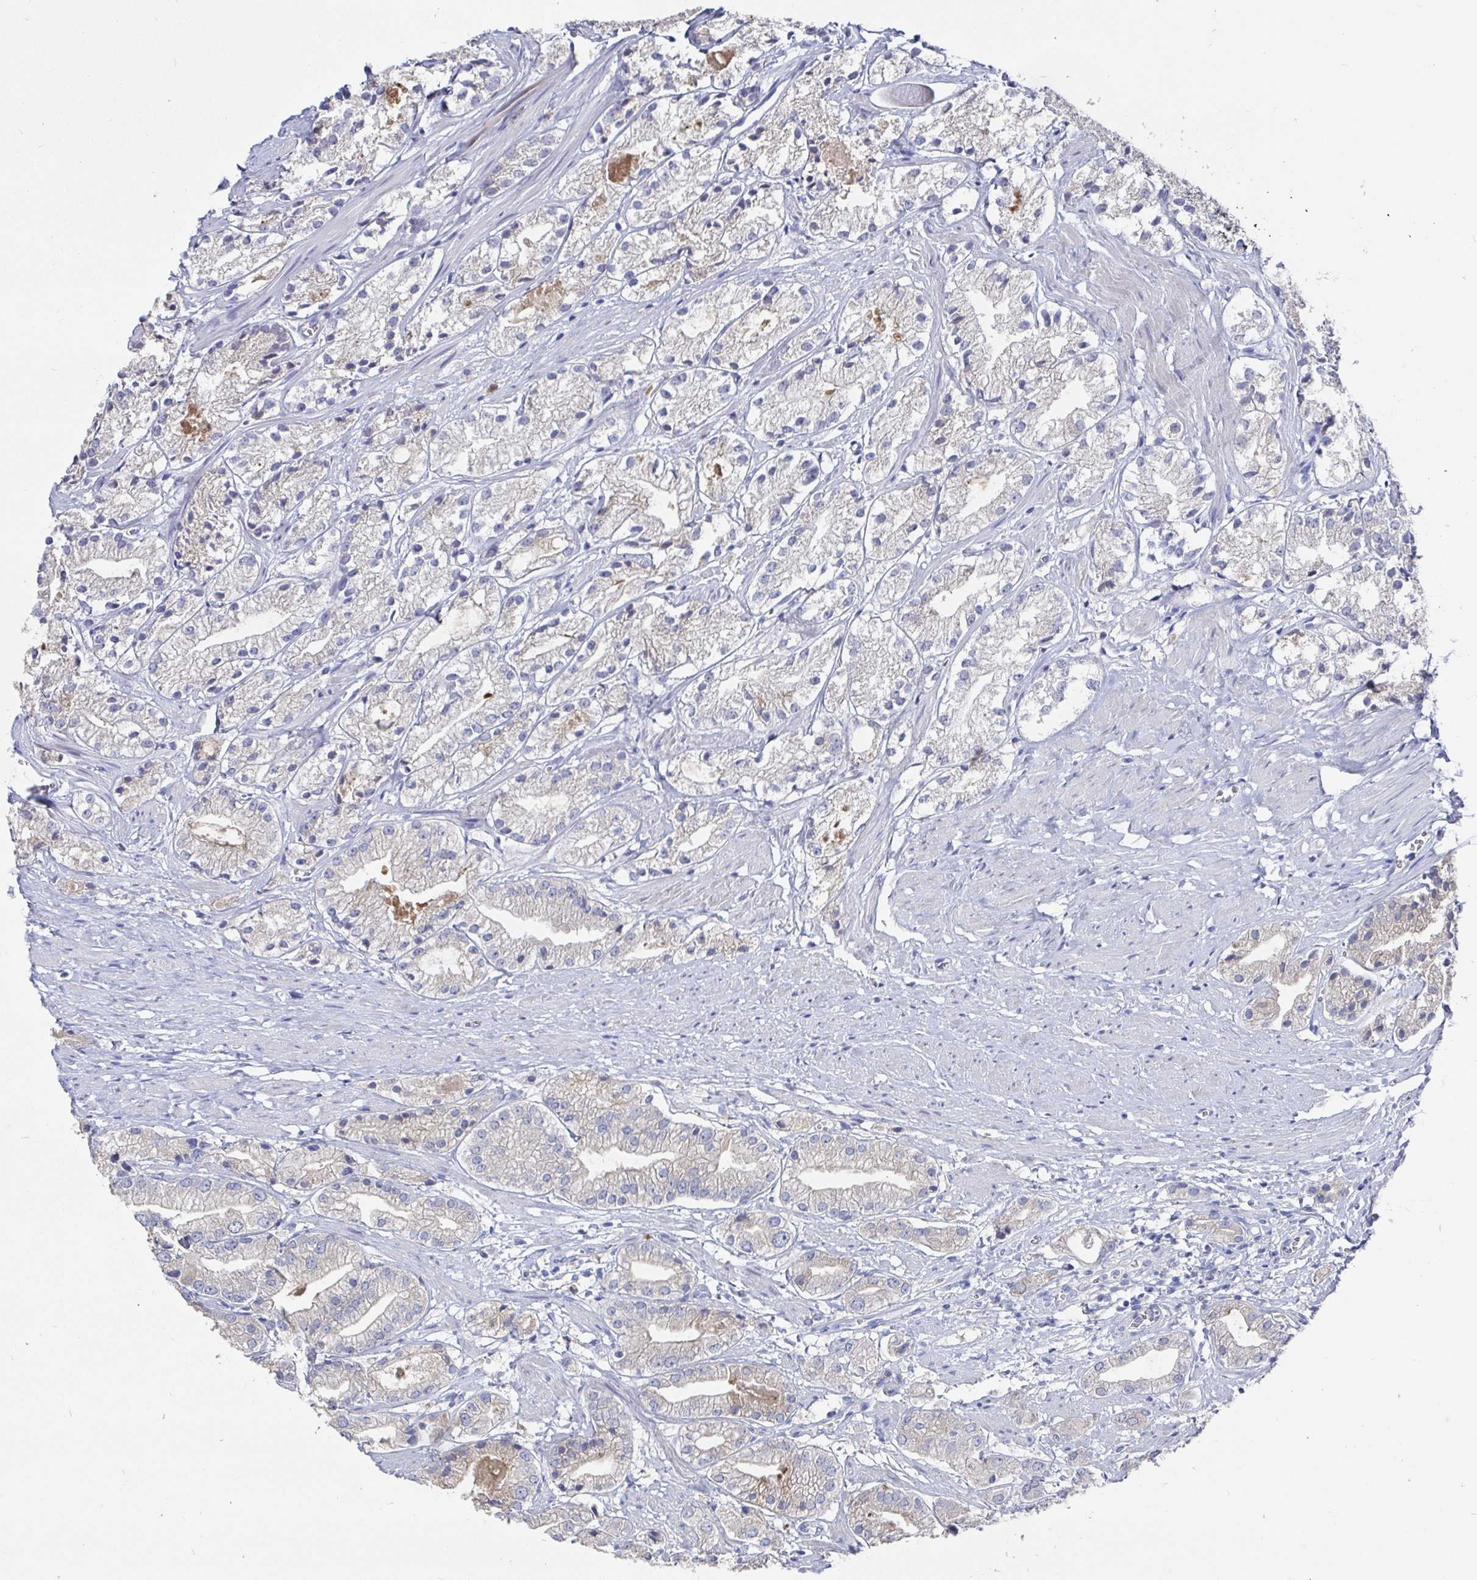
{"staining": {"intensity": "weak", "quantity": "<25%", "location": "cytoplasmic/membranous"}, "tissue": "prostate cancer", "cell_type": "Tumor cells", "image_type": "cancer", "snomed": [{"axis": "morphology", "description": "Adenocarcinoma, Low grade"}, {"axis": "topography", "description": "Prostate"}], "caption": "The histopathology image shows no significant staining in tumor cells of prostate cancer.", "gene": "GPR148", "patient": {"sex": "male", "age": 69}}